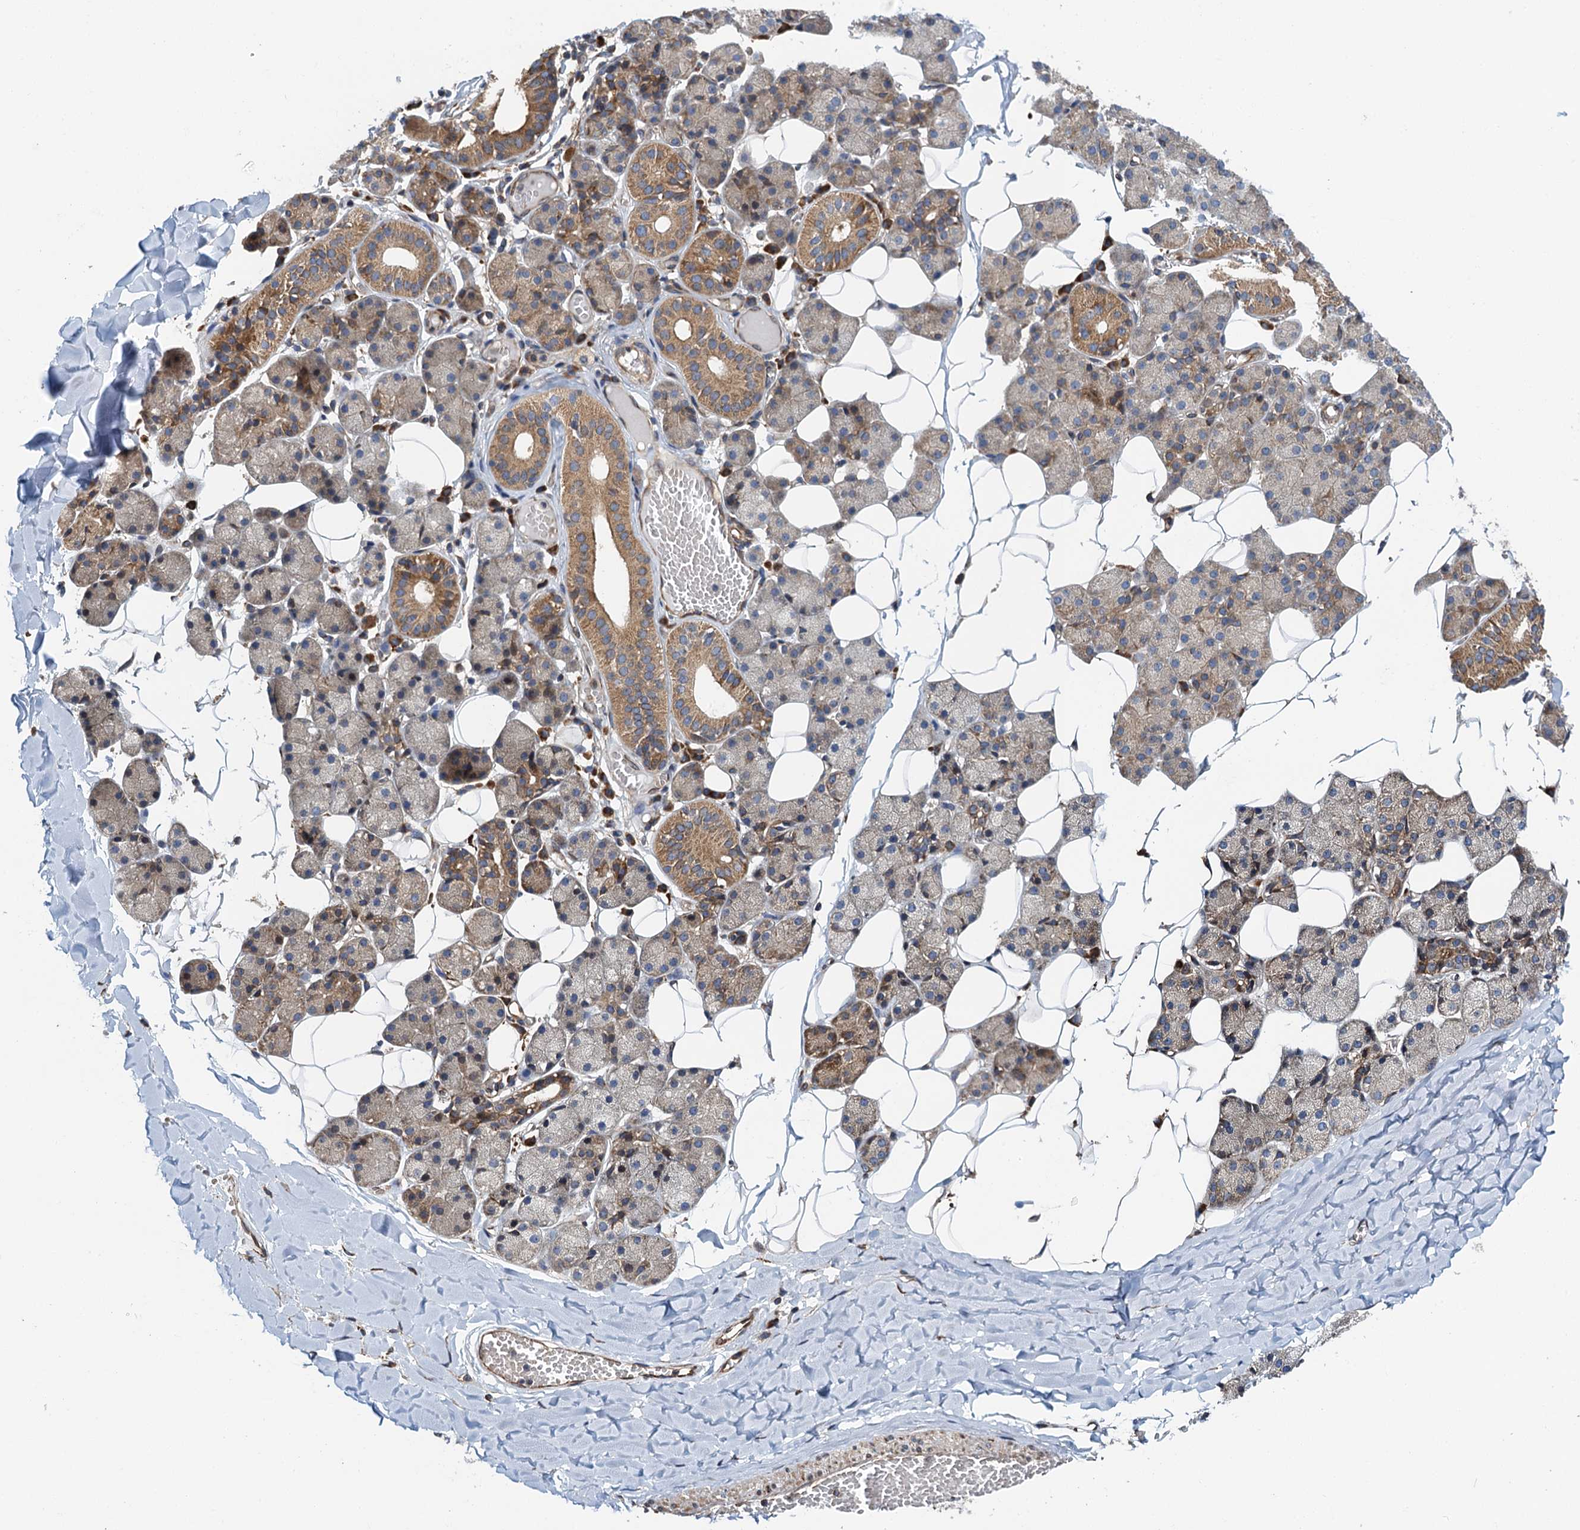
{"staining": {"intensity": "moderate", "quantity": "25%-75%", "location": "cytoplasmic/membranous"}, "tissue": "salivary gland", "cell_type": "Glandular cells", "image_type": "normal", "snomed": [{"axis": "morphology", "description": "Normal tissue, NOS"}, {"axis": "topography", "description": "Salivary gland"}], "caption": "Immunohistochemistry (IHC) staining of benign salivary gland, which displays medium levels of moderate cytoplasmic/membranous staining in approximately 25%-75% of glandular cells indicating moderate cytoplasmic/membranous protein expression. The staining was performed using DAB (brown) for protein detection and nuclei were counterstained in hematoxylin (blue).", "gene": "MDM1", "patient": {"sex": "female", "age": 33}}